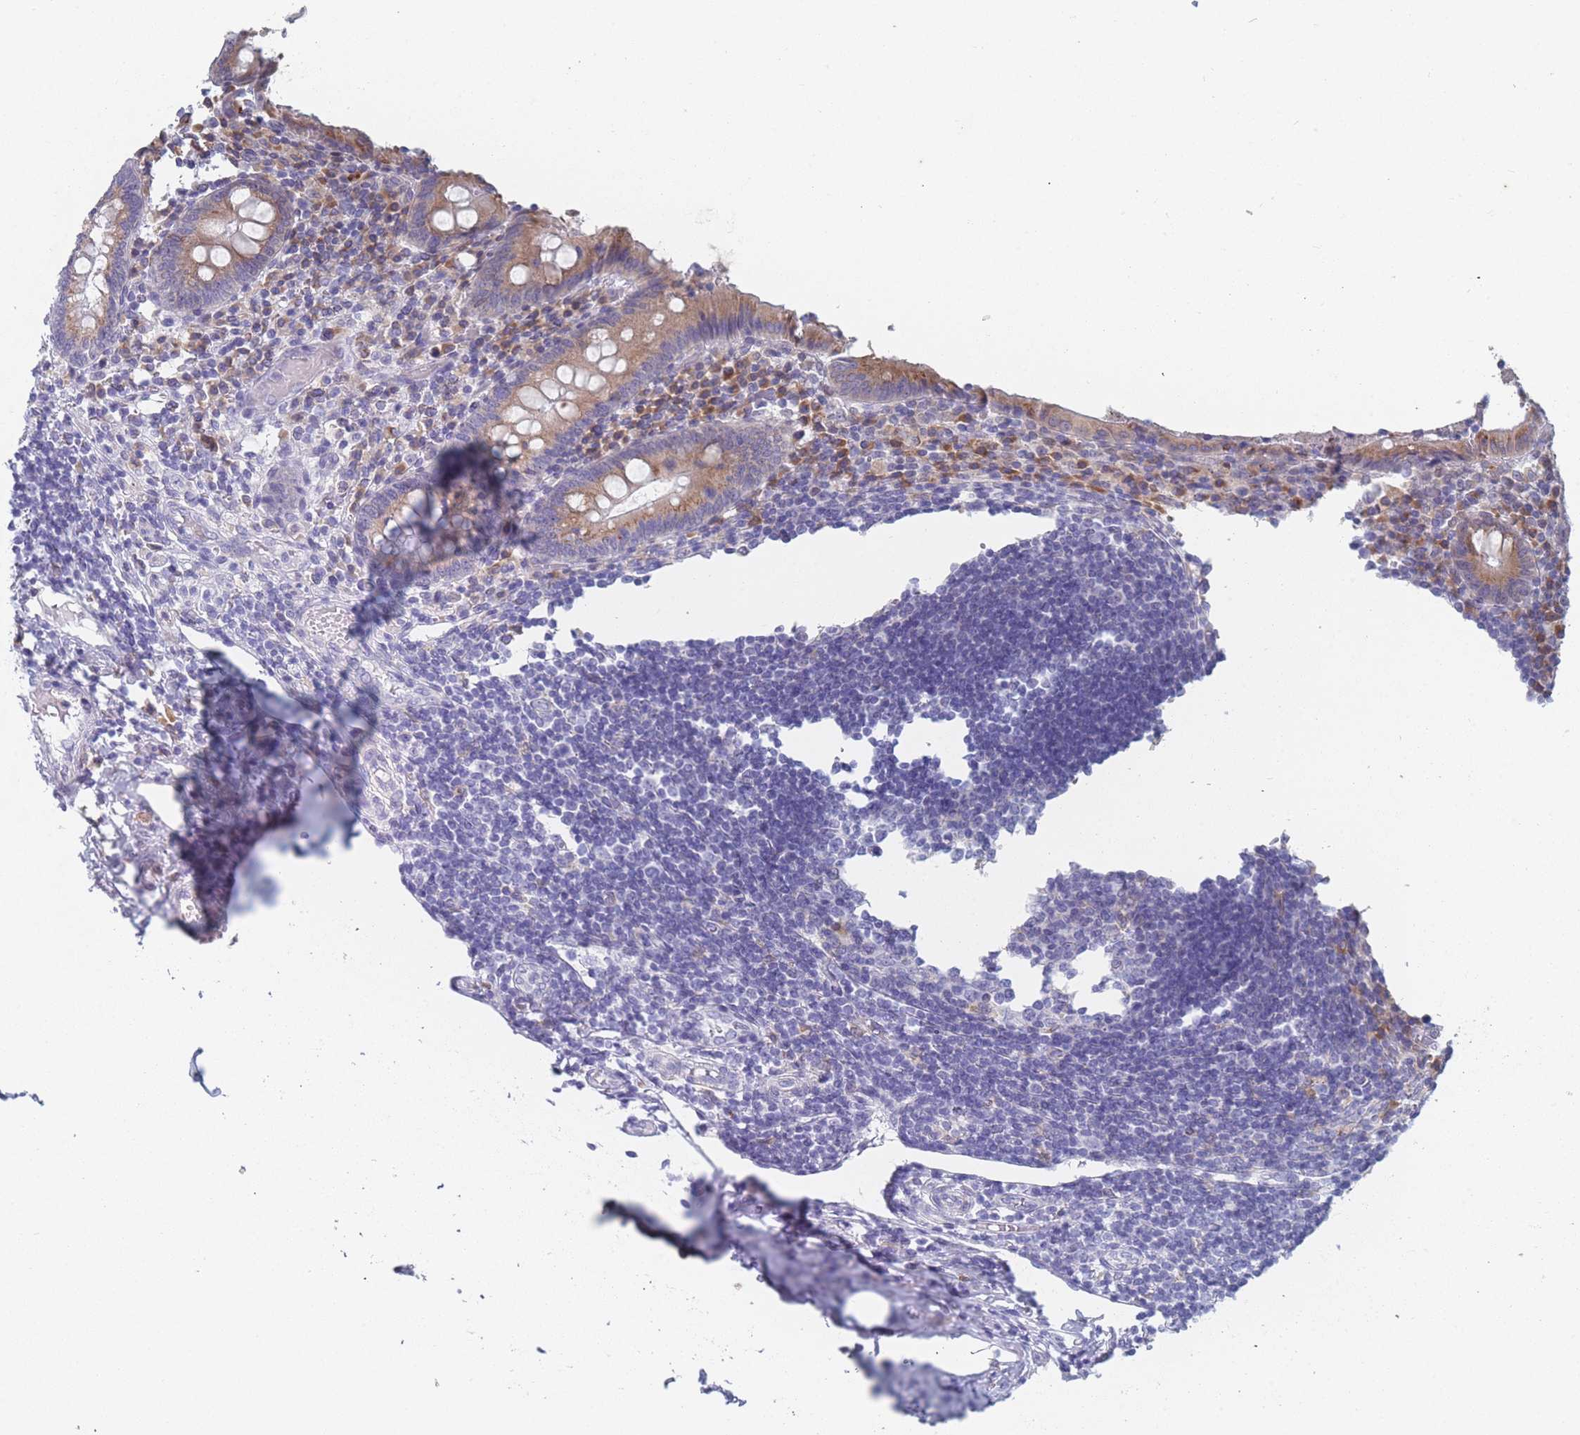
{"staining": {"intensity": "moderate", "quantity": ">75%", "location": "cytoplasmic/membranous"}, "tissue": "appendix", "cell_type": "Glandular cells", "image_type": "normal", "snomed": [{"axis": "morphology", "description": "Normal tissue, NOS"}, {"axis": "topography", "description": "Appendix"}], "caption": "Approximately >75% of glandular cells in unremarkable human appendix show moderate cytoplasmic/membranous protein expression as visualized by brown immunohistochemical staining.", "gene": "TMED10", "patient": {"sex": "female", "age": 17}}